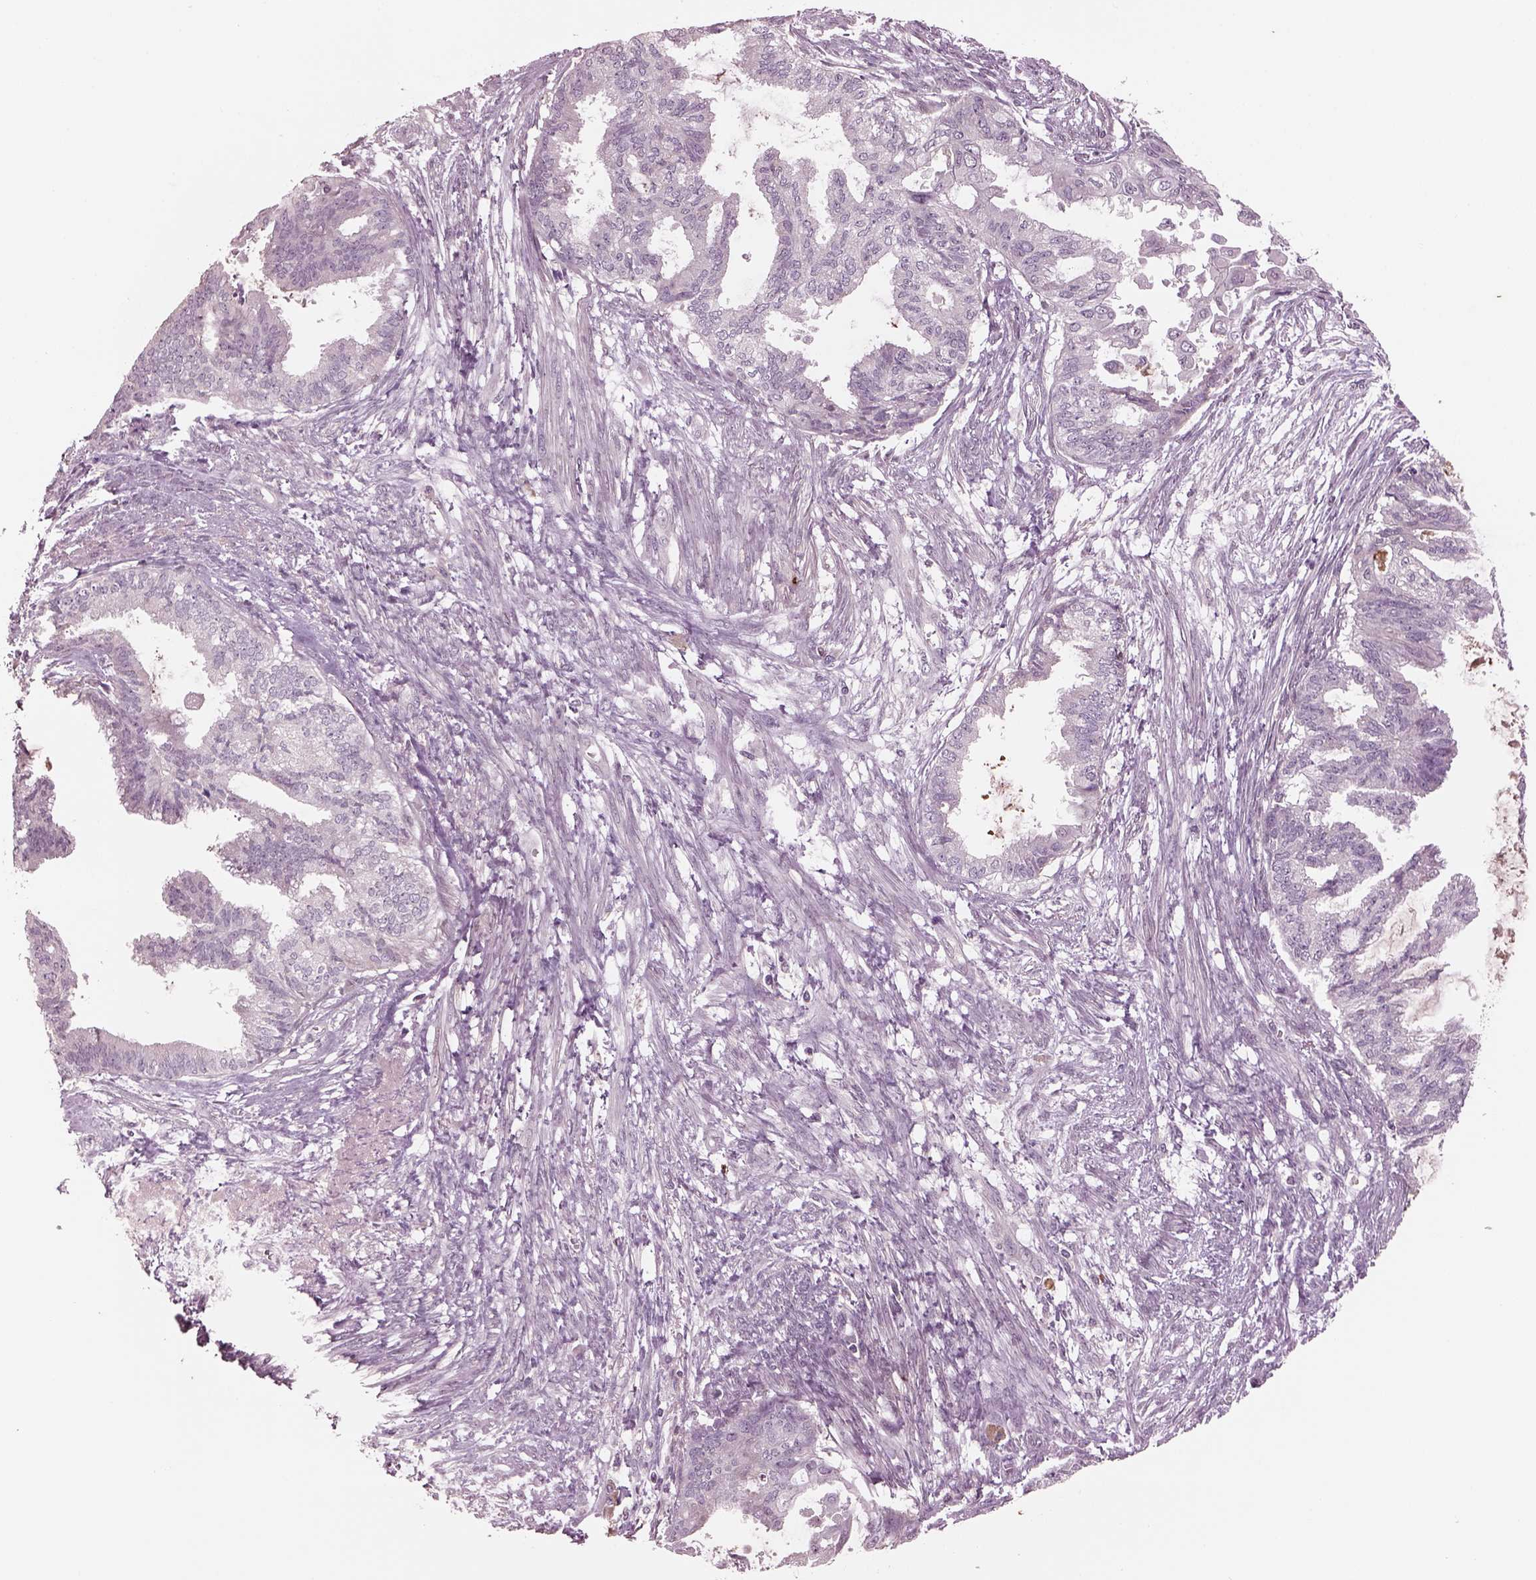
{"staining": {"intensity": "negative", "quantity": "none", "location": "none"}, "tissue": "endometrial cancer", "cell_type": "Tumor cells", "image_type": "cancer", "snomed": [{"axis": "morphology", "description": "Adenocarcinoma, NOS"}, {"axis": "topography", "description": "Endometrium"}], "caption": "Immunohistochemistry (IHC) image of human endometrial adenocarcinoma stained for a protein (brown), which shows no staining in tumor cells.", "gene": "PTX4", "patient": {"sex": "female", "age": 86}}